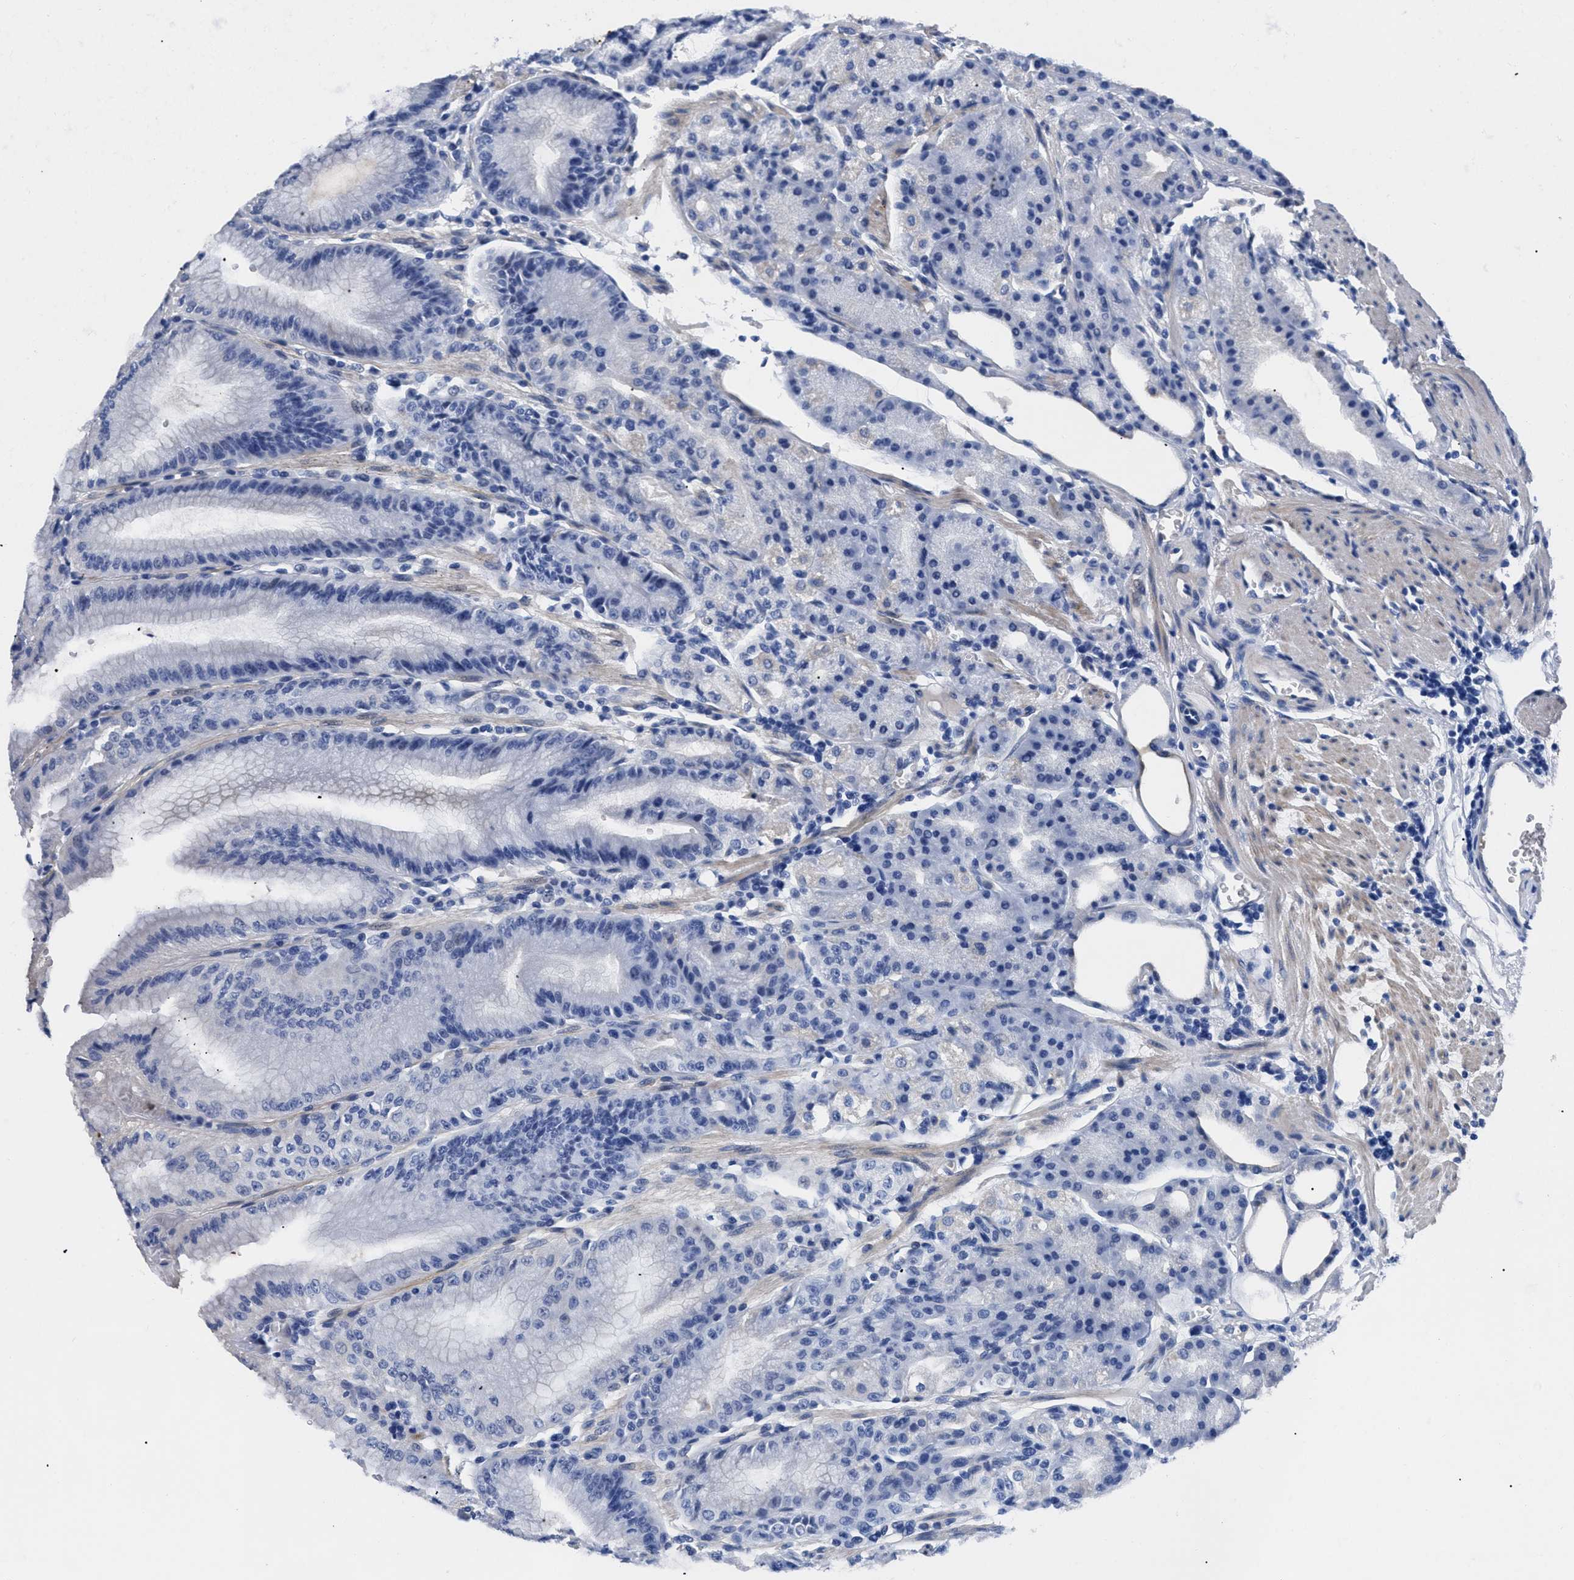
{"staining": {"intensity": "weak", "quantity": "<25%", "location": "cytoplasmic/membranous"}, "tissue": "stomach", "cell_type": "Glandular cells", "image_type": "normal", "snomed": [{"axis": "morphology", "description": "Normal tissue, NOS"}, {"axis": "topography", "description": "Stomach, lower"}], "caption": "Stomach stained for a protein using immunohistochemistry demonstrates no staining glandular cells.", "gene": "TMEM68", "patient": {"sex": "male", "age": 71}}